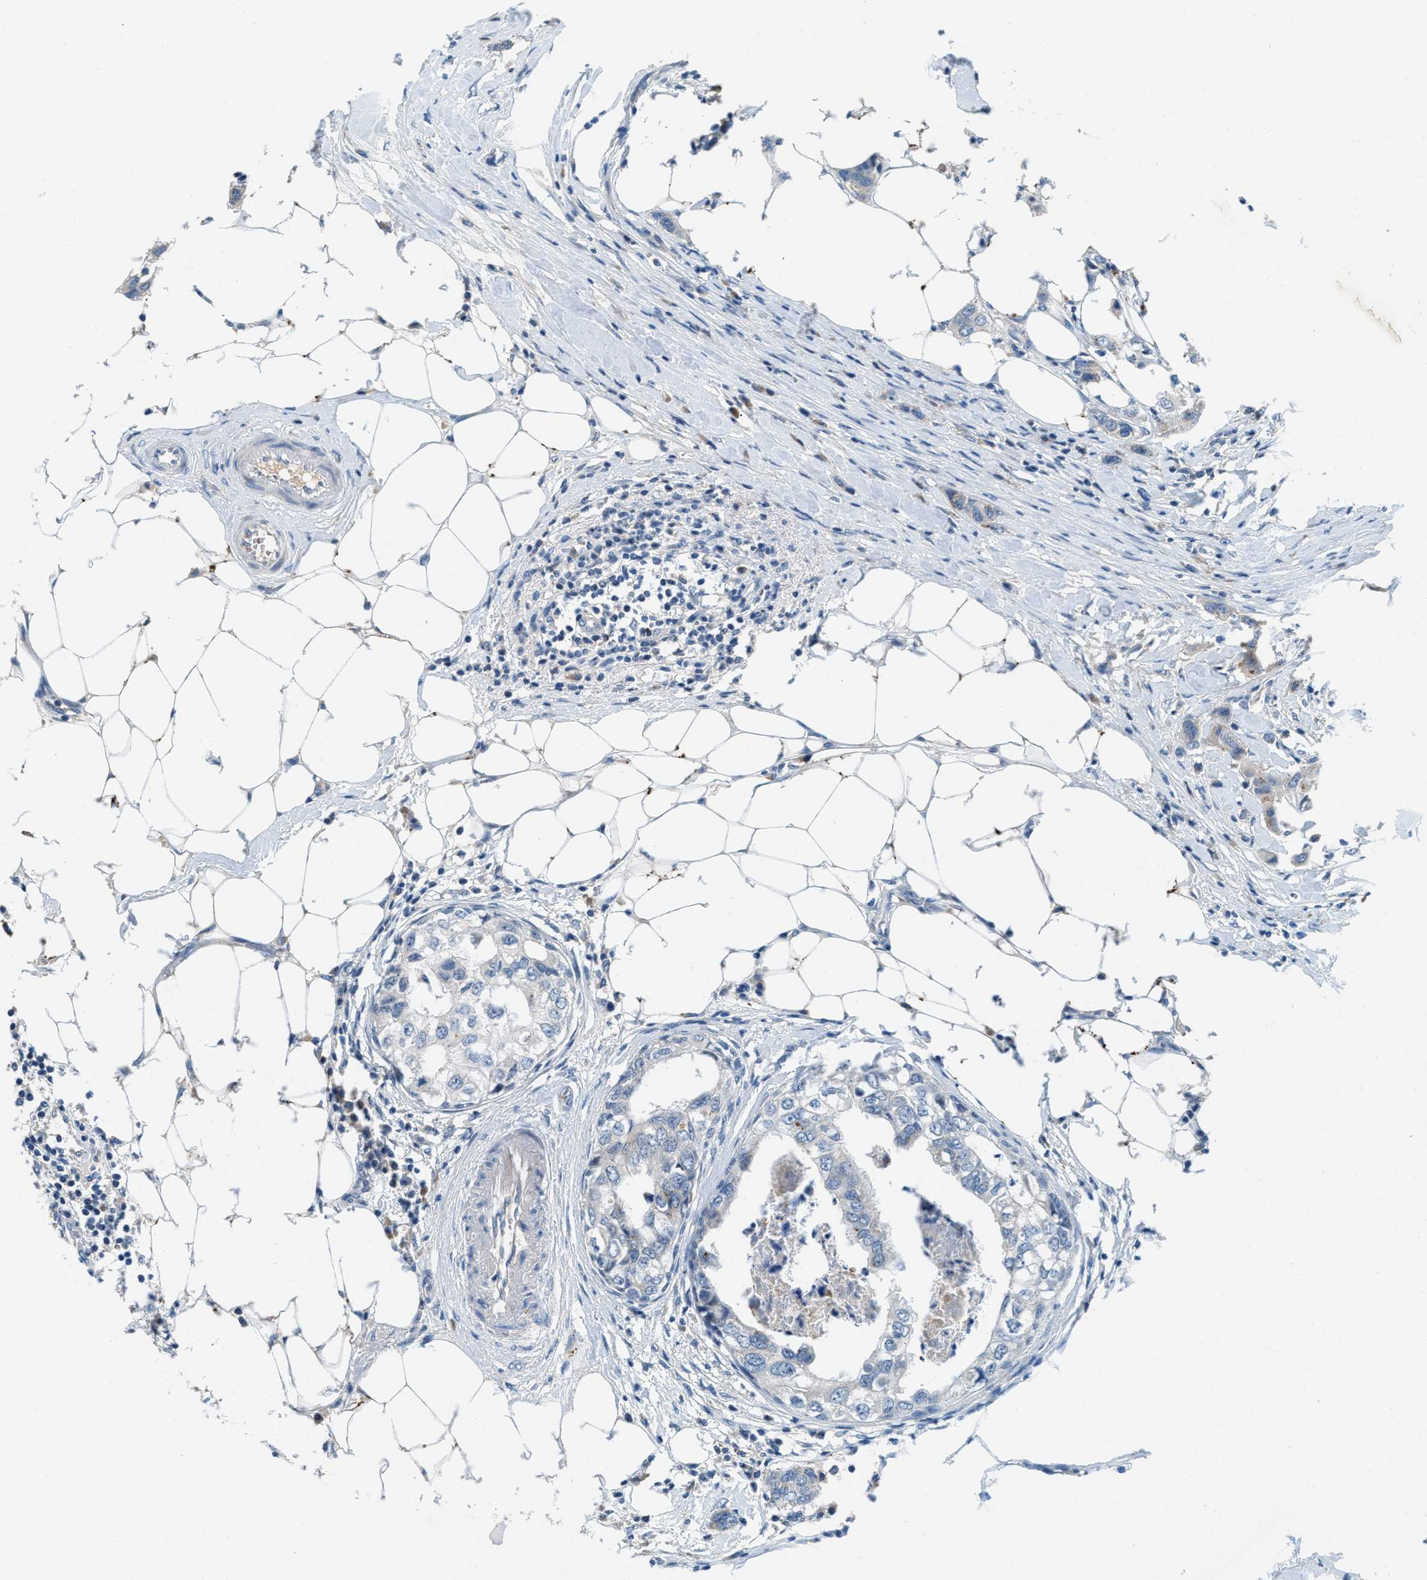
{"staining": {"intensity": "weak", "quantity": "<25%", "location": "cytoplasmic/membranous"}, "tissue": "breast cancer", "cell_type": "Tumor cells", "image_type": "cancer", "snomed": [{"axis": "morphology", "description": "Duct carcinoma"}, {"axis": "topography", "description": "Breast"}], "caption": "High magnification brightfield microscopy of infiltrating ductal carcinoma (breast) stained with DAB (3,3'-diaminobenzidine) (brown) and counterstained with hematoxylin (blue): tumor cells show no significant staining.", "gene": "TSPAN3", "patient": {"sex": "female", "age": 50}}